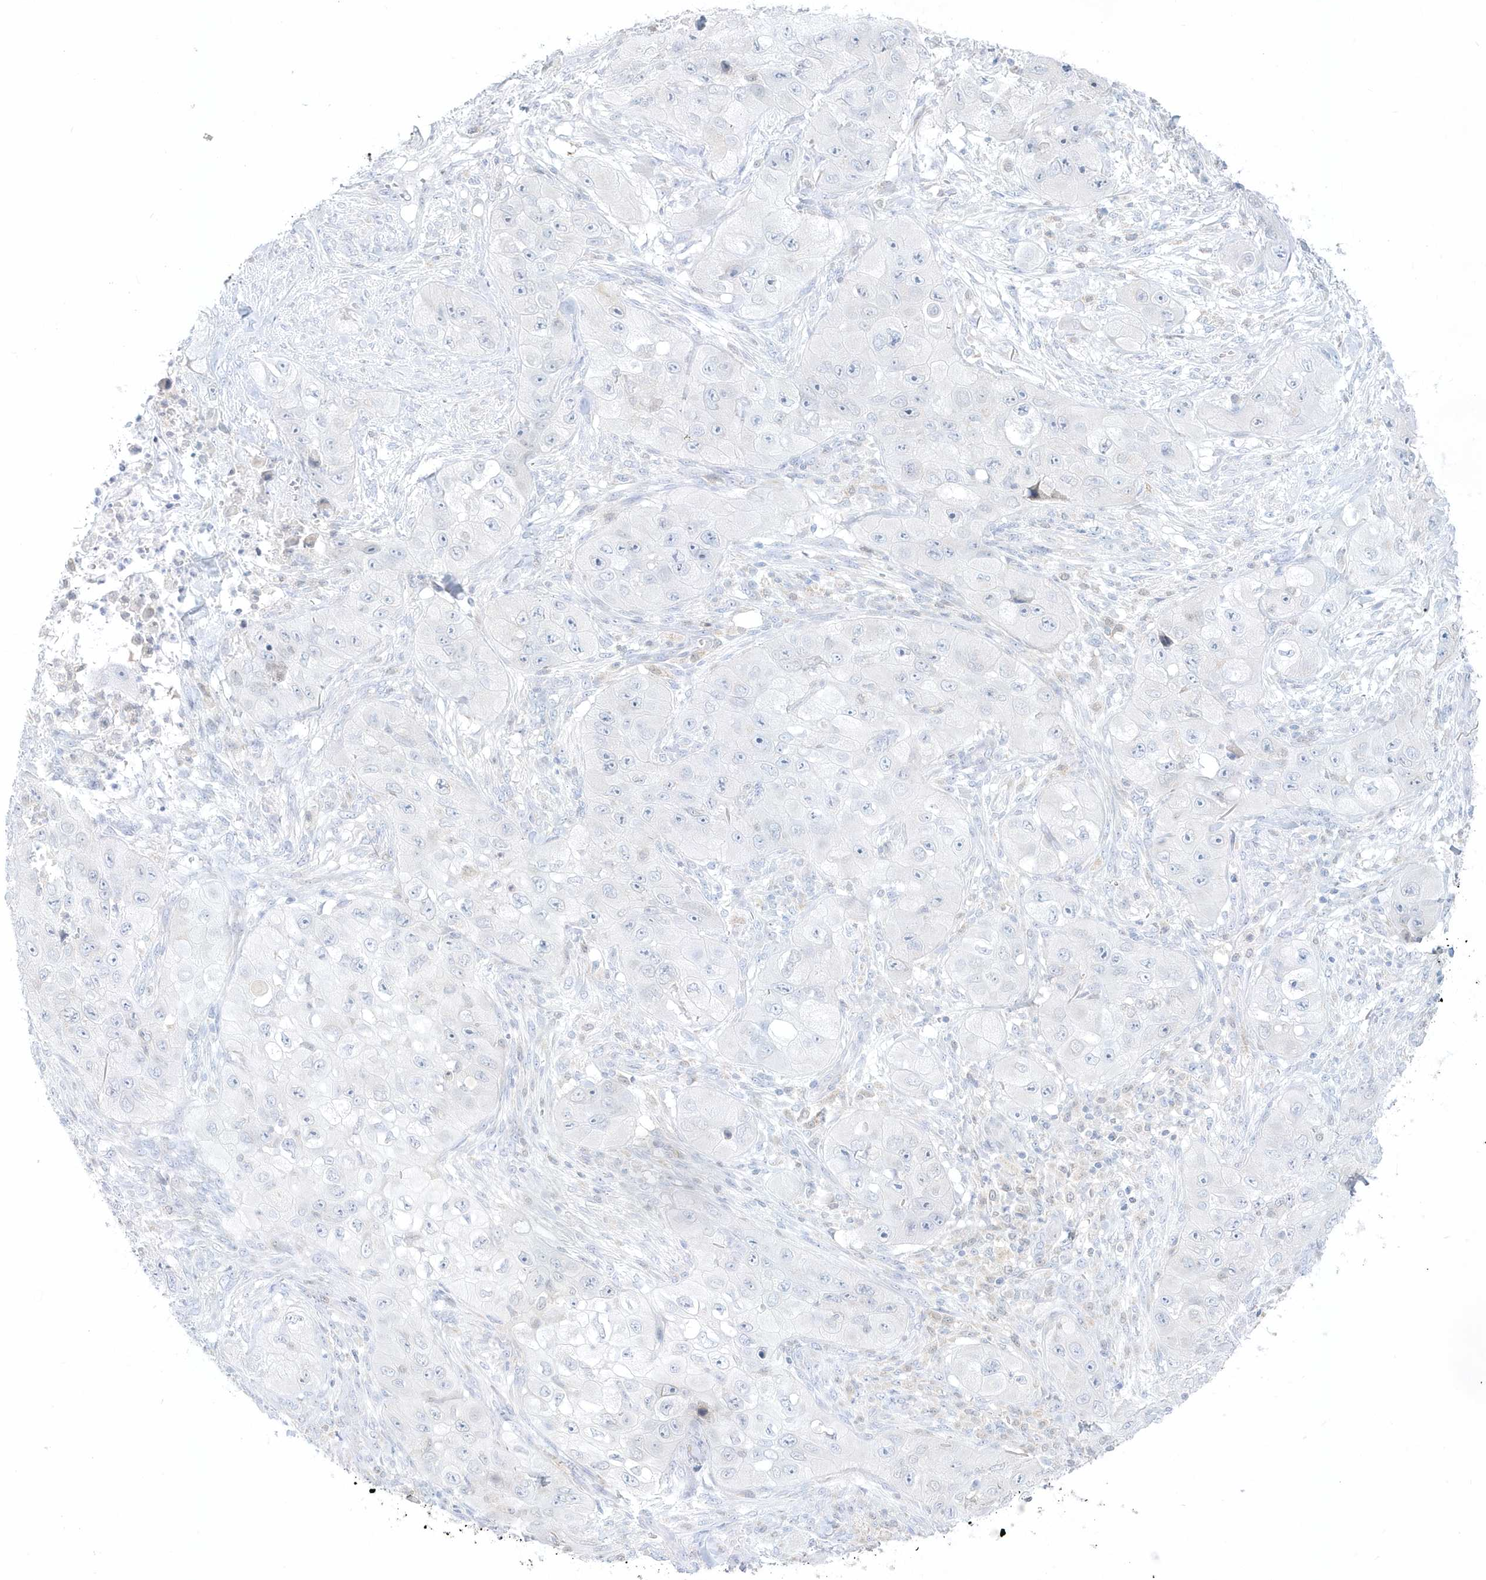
{"staining": {"intensity": "negative", "quantity": "none", "location": "none"}, "tissue": "skin cancer", "cell_type": "Tumor cells", "image_type": "cancer", "snomed": [{"axis": "morphology", "description": "Squamous cell carcinoma, NOS"}, {"axis": "topography", "description": "Skin"}, {"axis": "topography", "description": "Subcutis"}], "caption": "An image of human skin squamous cell carcinoma is negative for staining in tumor cells.", "gene": "PCBD1", "patient": {"sex": "male", "age": 73}}